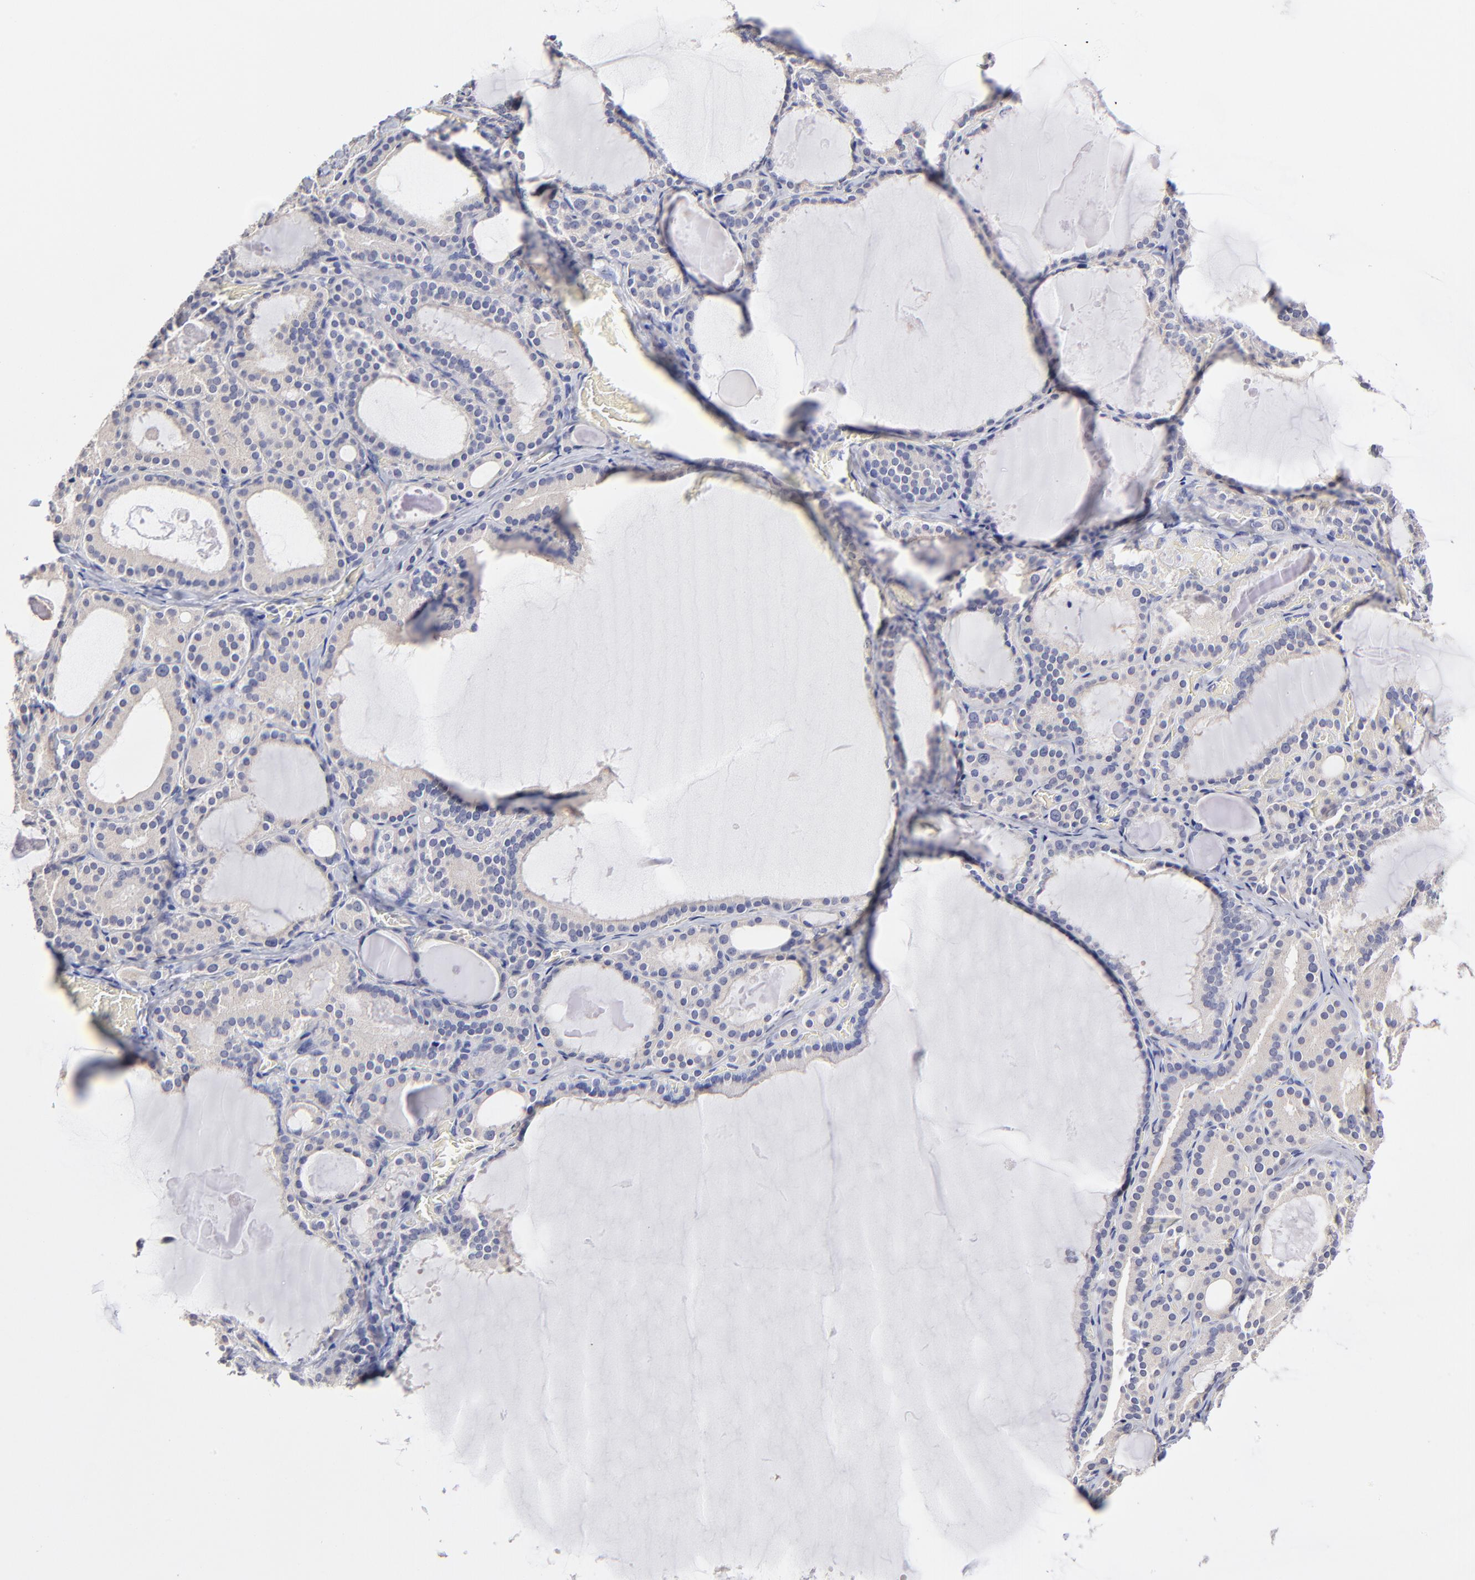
{"staining": {"intensity": "negative", "quantity": "none", "location": "none"}, "tissue": "thyroid gland", "cell_type": "Glandular cells", "image_type": "normal", "snomed": [{"axis": "morphology", "description": "Normal tissue, NOS"}, {"axis": "topography", "description": "Thyroid gland"}], "caption": "DAB (3,3'-diaminobenzidine) immunohistochemical staining of benign thyroid gland shows no significant expression in glandular cells.", "gene": "BTG2", "patient": {"sex": "female", "age": 33}}